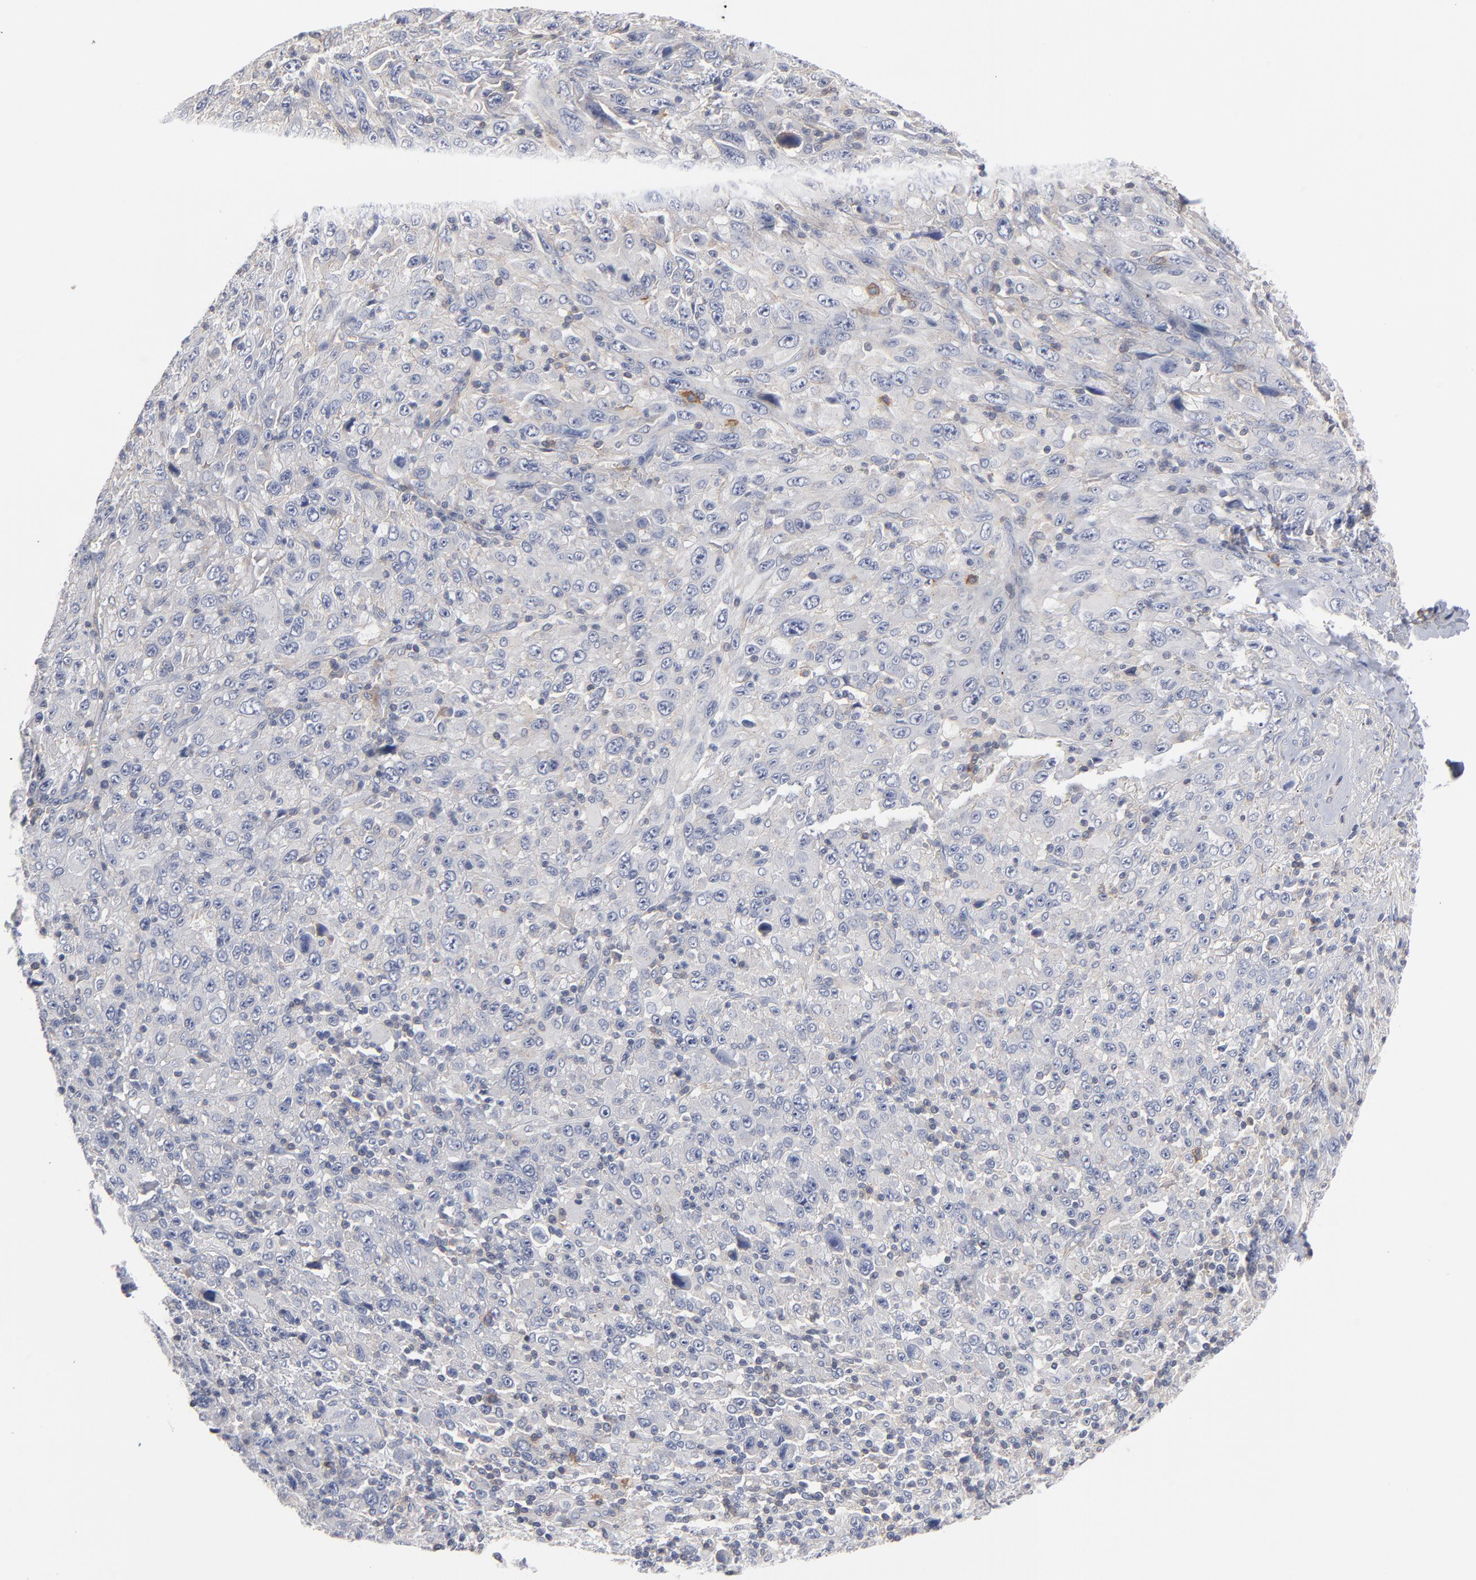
{"staining": {"intensity": "weak", "quantity": "<25%", "location": "cytoplasmic/membranous"}, "tissue": "melanoma", "cell_type": "Tumor cells", "image_type": "cancer", "snomed": [{"axis": "morphology", "description": "Malignant melanoma, Metastatic site"}, {"axis": "topography", "description": "Skin"}], "caption": "IHC image of neoplastic tissue: human melanoma stained with DAB (3,3'-diaminobenzidine) shows no significant protein positivity in tumor cells.", "gene": "PDLIM2", "patient": {"sex": "female", "age": 56}}